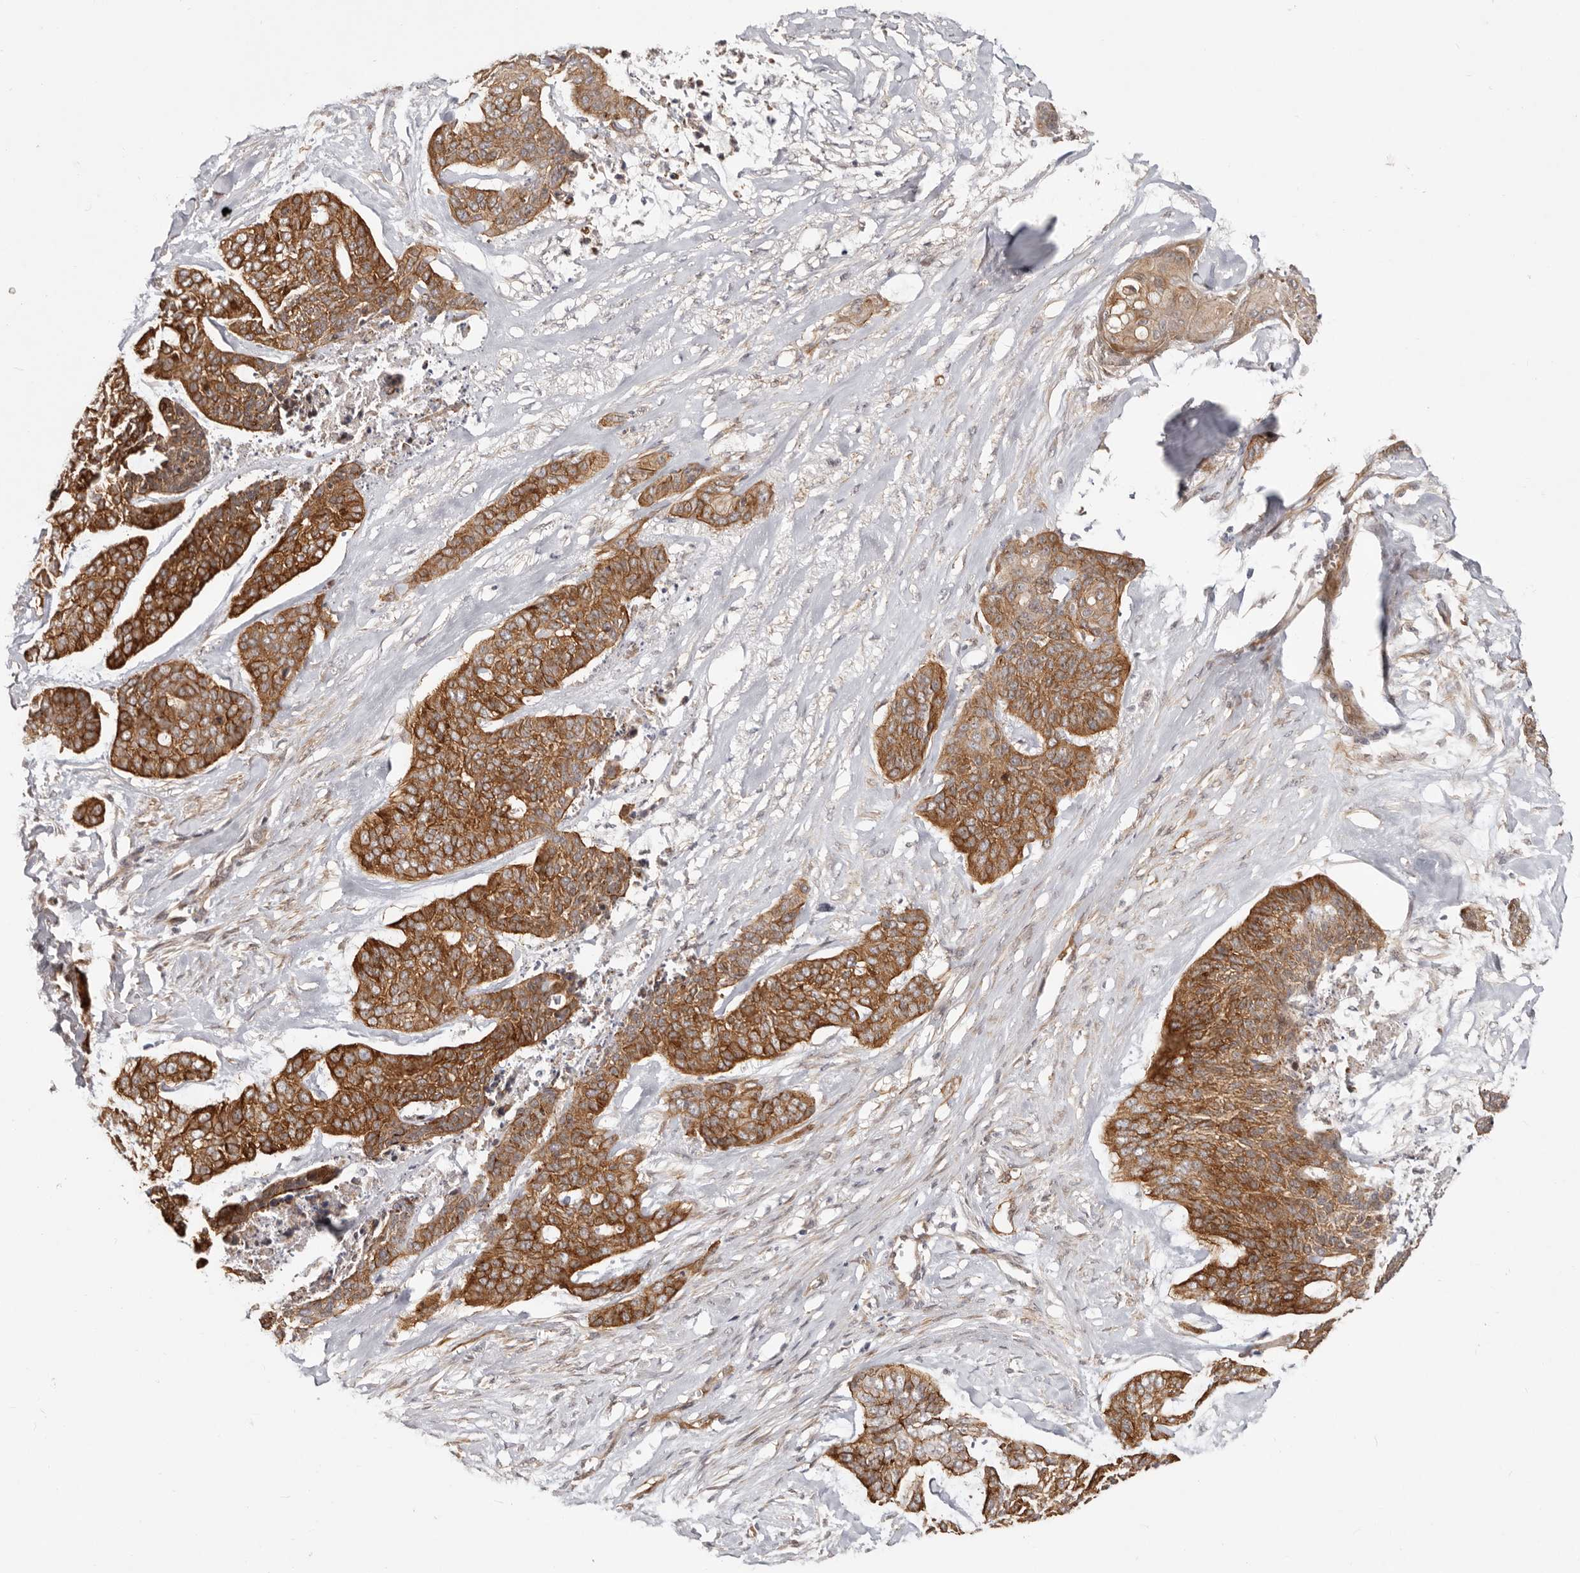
{"staining": {"intensity": "strong", "quantity": ">75%", "location": "cytoplasmic/membranous"}, "tissue": "skin cancer", "cell_type": "Tumor cells", "image_type": "cancer", "snomed": [{"axis": "morphology", "description": "Basal cell carcinoma"}, {"axis": "topography", "description": "Skin"}], "caption": "High-power microscopy captured an IHC image of skin basal cell carcinoma, revealing strong cytoplasmic/membranous positivity in about >75% of tumor cells. The staining was performed using DAB (3,3'-diaminobenzidine), with brown indicating positive protein expression. Nuclei are stained blue with hematoxylin.", "gene": "SZT2", "patient": {"sex": "female", "age": 64}}